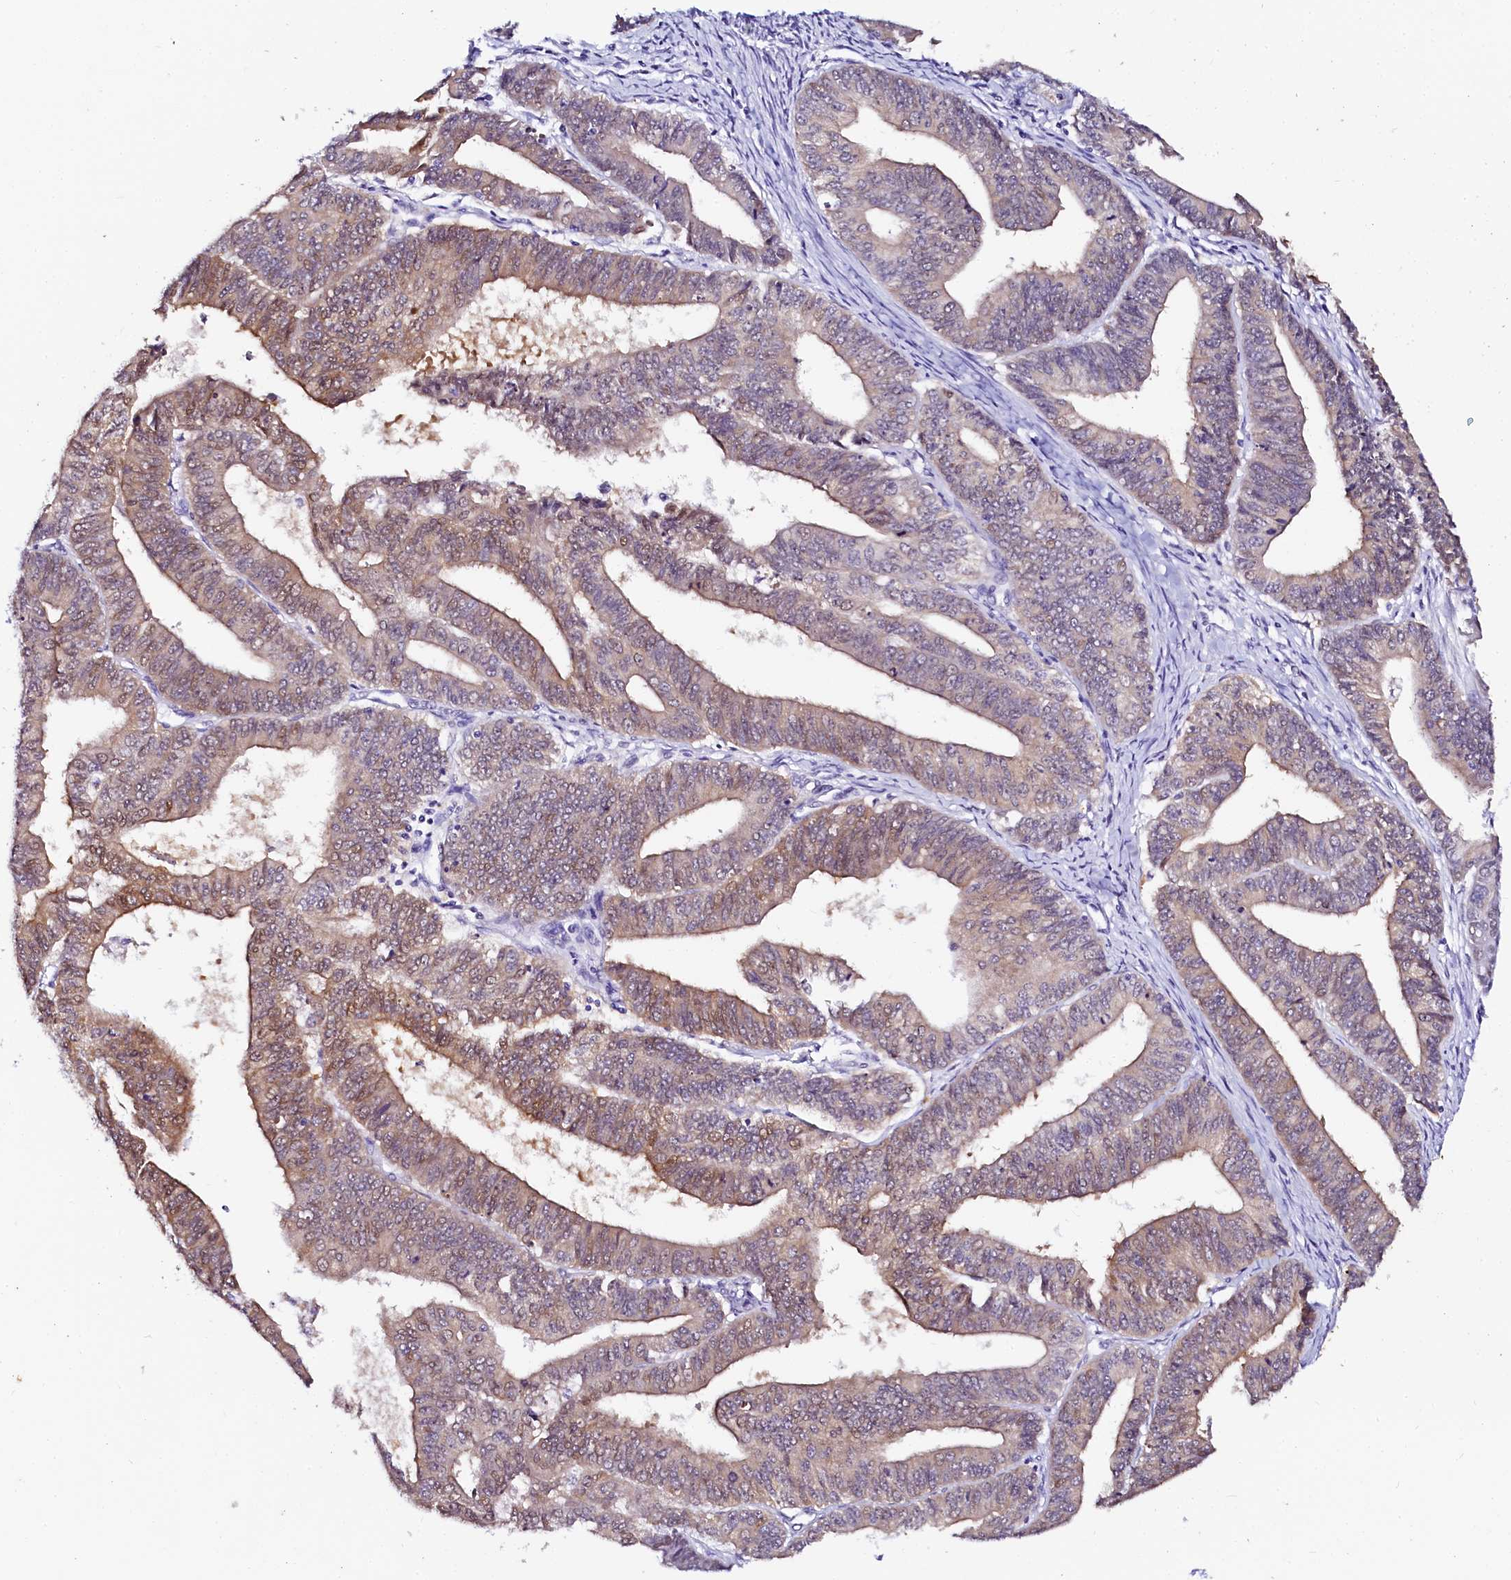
{"staining": {"intensity": "weak", "quantity": ">75%", "location": "cytoplasmic/membranous,nuclear"}, "tissue": "endometrial cancer", "cell_type": "Tumor cells", "image_type": "cancer", "snomed": [{"axis": "morphology", "description": "Adenocarcinoma, NOS"}, {"axis": "topography", "description": "Endometrium"}], "caption": "Weak cytoplasmic/membranous and nuclear staining for a protein is appreciated in about >75% of tumor cells of endometrial adenocarcinoma using immunohistochemistry (IHC).", "gene": "SORD", "patient": {"sex": "female", "age": 73}}